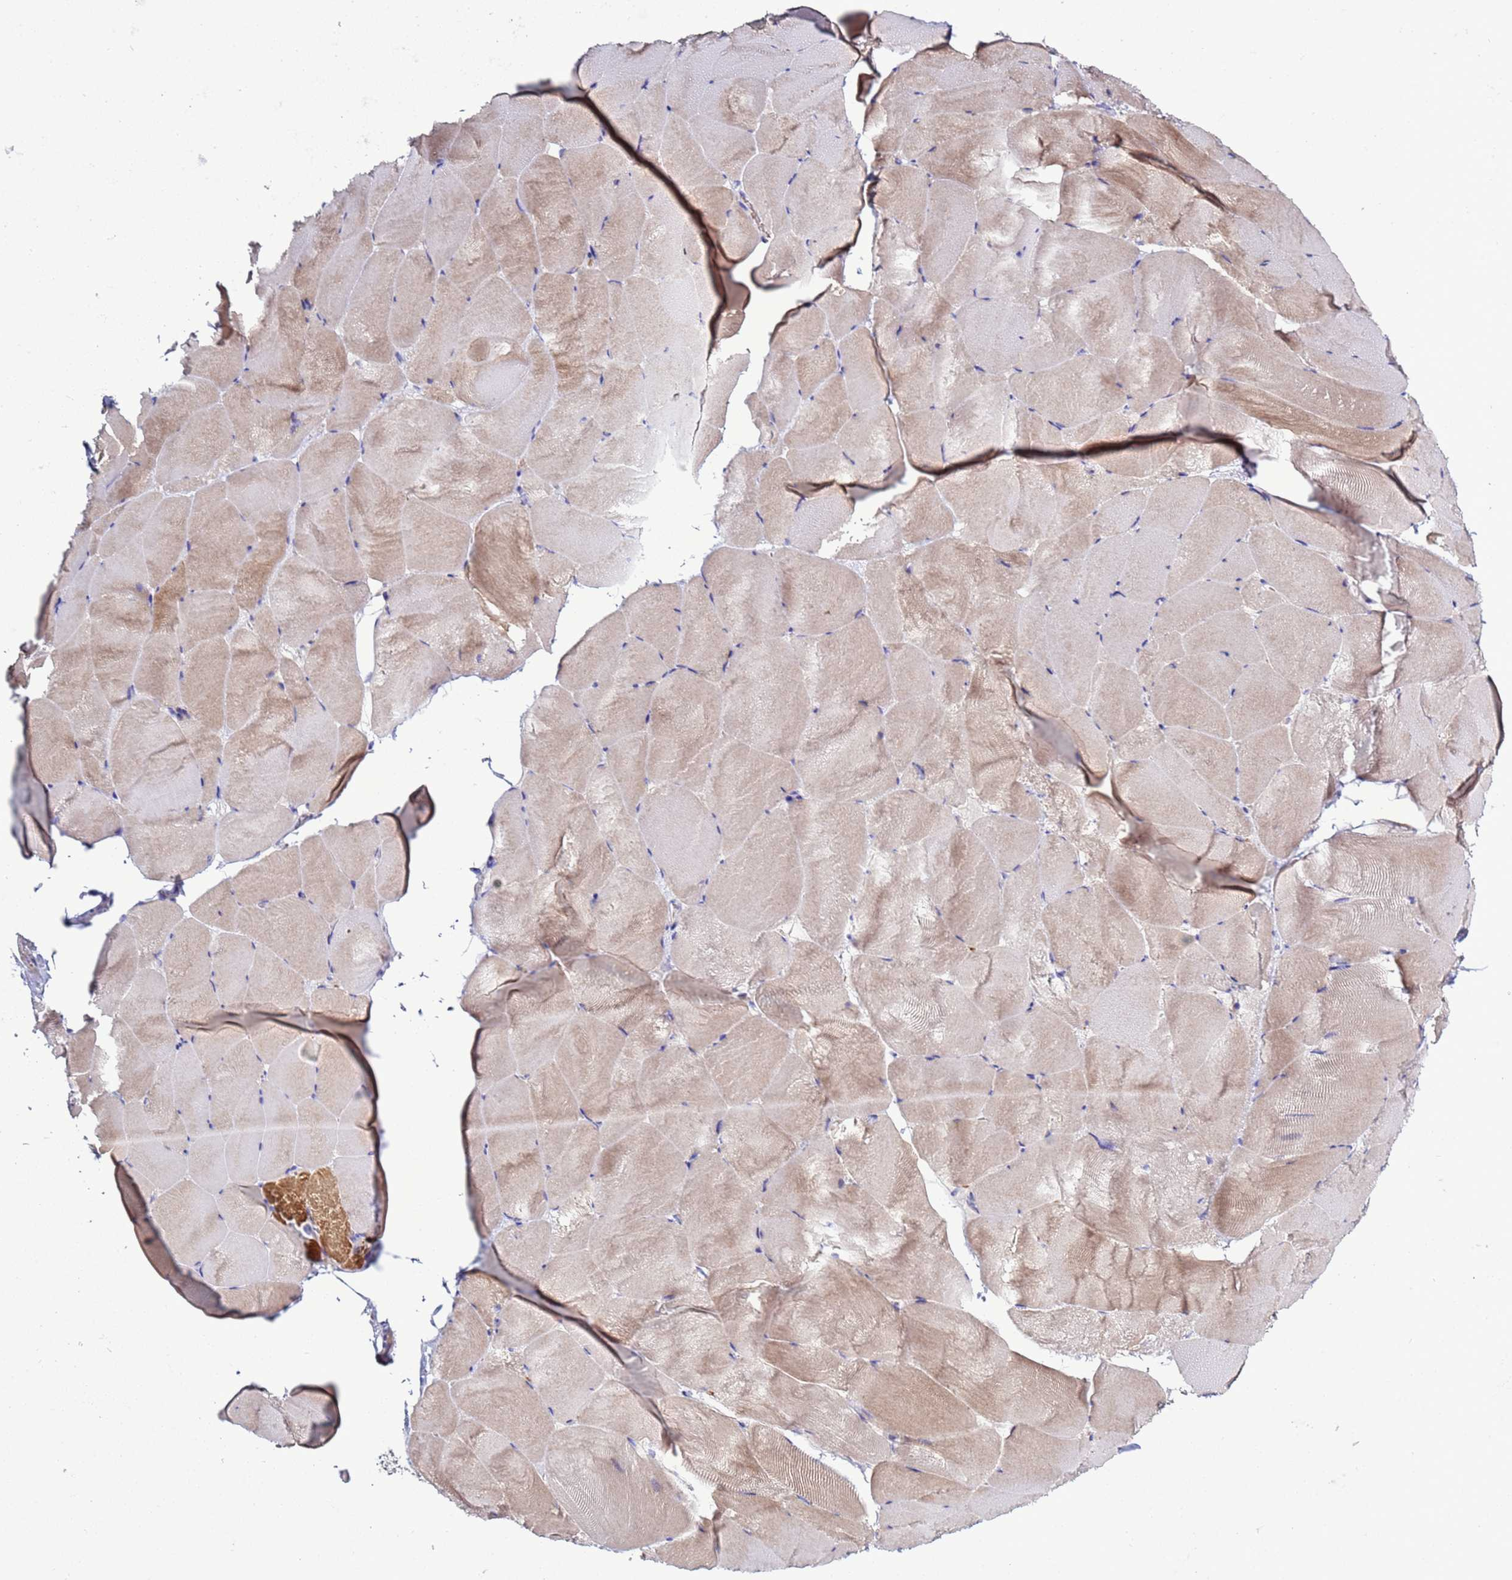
{"staining": {"intensity": "weak", "quantity": ">75%", "location": "cytoplasmic/membranous"}, "tissue": "skeletal muscle", "cell_type": "Myocytes", "image_type": "normal", "snomed": [{"axis": "morphology", "description": "Normal tissue, NOS"}, {"axis": "topography", "description": "Skeletal muscle"}], "caption": "The photomicrograph displays a brown stain indicating the presence of a protein in the cytoplasmic/membranous of myocytes in skeletal muscle. Immunohistochemistry (ihc) stains the protein of interest in brown and the nuclei are stained blue.", "gene": "C4orf46", "patient": {"sex": "female", "age": 64}}